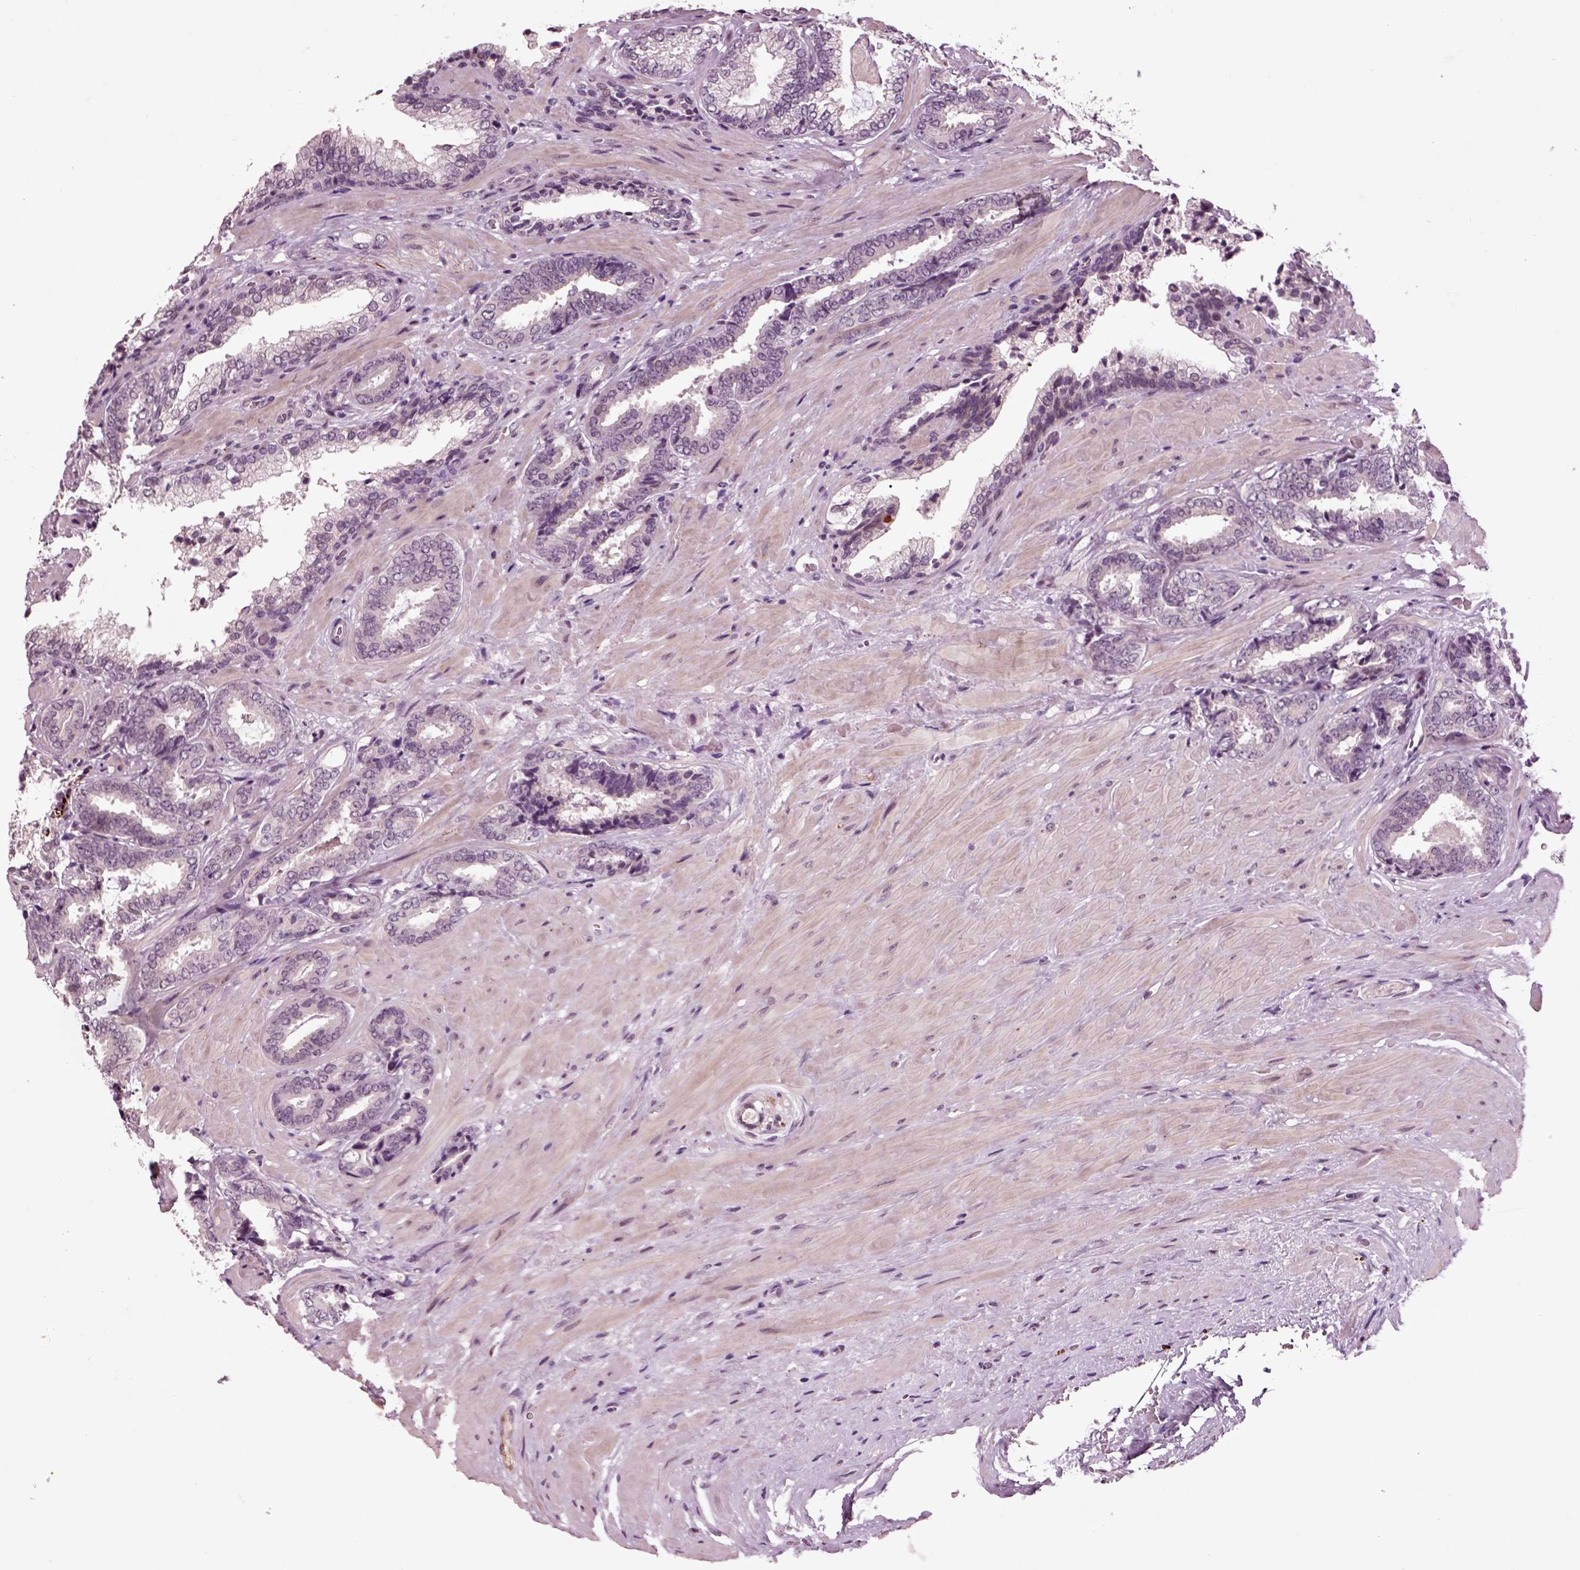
{"staining": {"intensity": "strong", "quantity": "<25%", "location": "cytoplasmic/membranous"}, "tissue": "prostate cancer", "cell_type": "Tumor cells", "image_type": "cancer", "snomed": [{"axis": "morphology", "description": "Adenocarcinoma, Low grade"}, {"axis": "topography", "description": "Prostate"}], "caption": "This photomicrograph shows immunohistochemistry (IHC) staining of human prostate adenocarcinoma (low-grade), with medium strong cytoplasmic/membranous expression in approximately <25% of tumor cells.", "gene": "CHGB", "patient": {"sex": "male", "age": 61}}